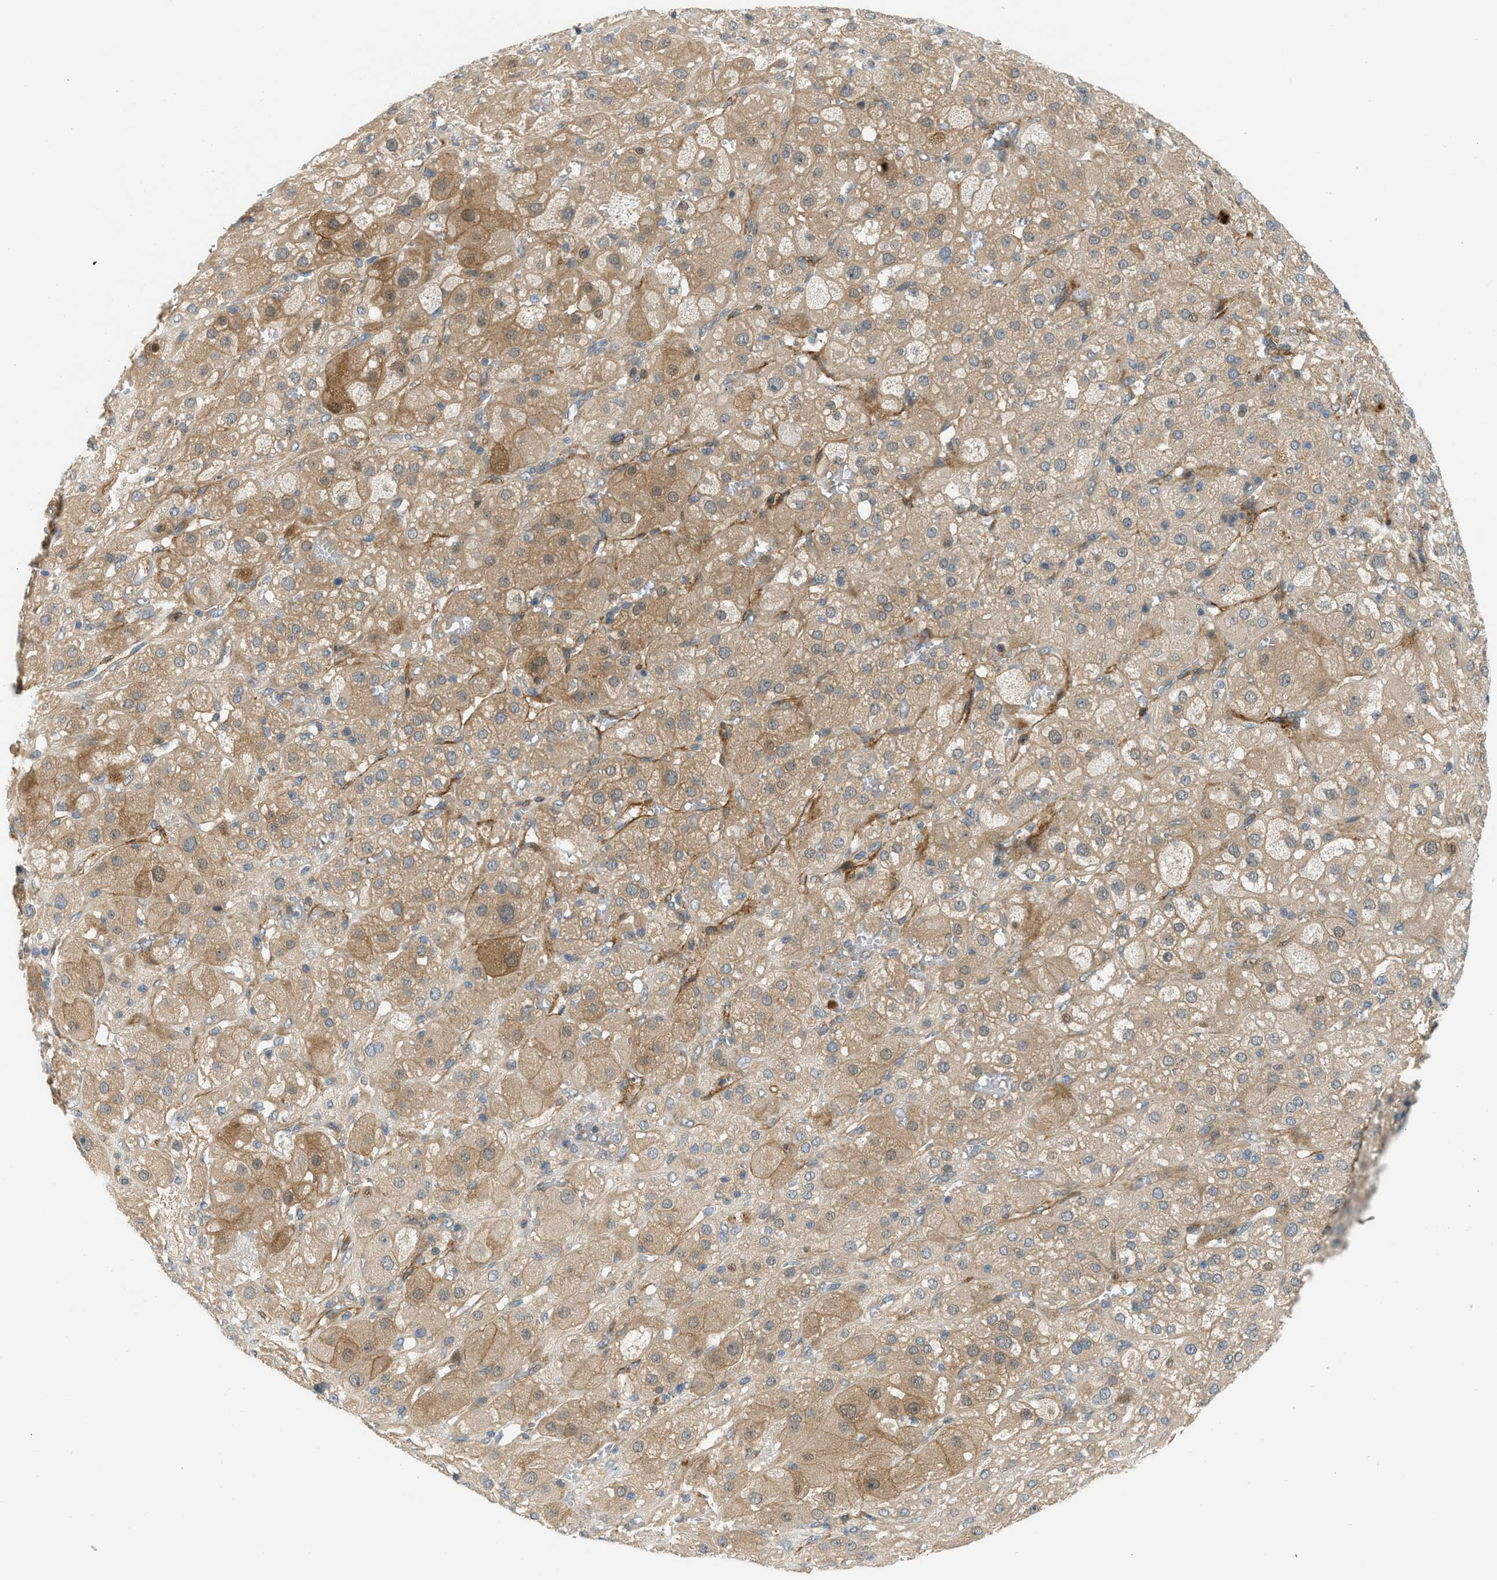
{"staining": {"intensity": "moderate", "quantity": ">75%", "location": "cytoplasmic/membranous"}, "tissue": "adrenal gland", "cell_type": "Glandular cells", "image_type": "normal", "snomed": [{"axis": "morphology", "description": "Normal tissue, NOS"}, {"axis": "topography", "description": "Adrenal gland"}], "caption": "Immunohistochemical staining of normal human adrenal gland displays moderate cytoplasmic/membranous protein positivity in approximately >75% of glandular cells. Using DAB (3,3'-diaminobenzidine) (brown) and hematoxylin (blue) stains, captured at high magnification using brightfield microscopy.", "gene": "EDNRA", "patient": {"sex": "female", "age": 47}}